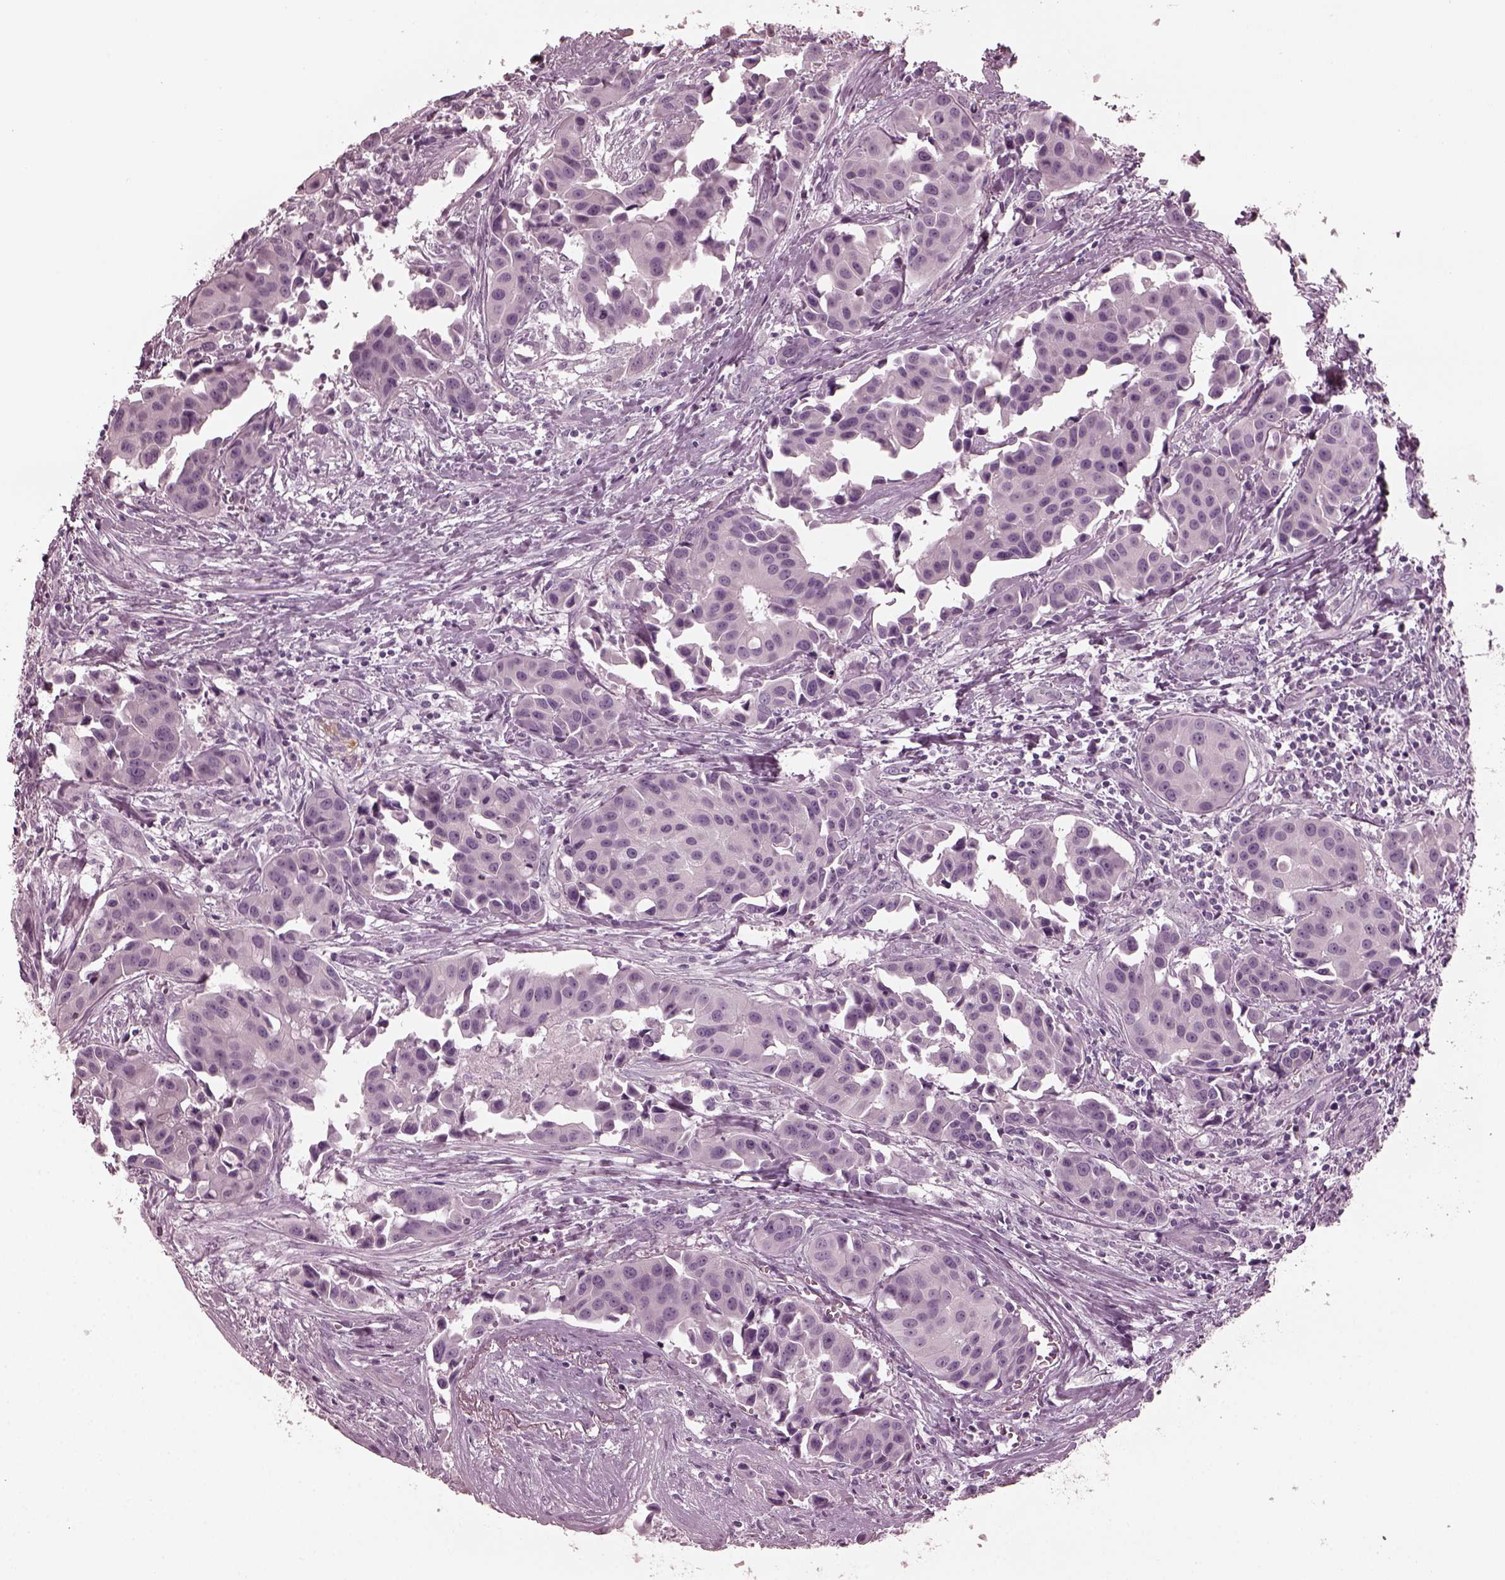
{"staining": {"intensity": "negative", "quantity": "none", "location": "none"}, "tissue": "head and neck cancer", "cell_type": "Tumor cells", "image_type": "cancer", "snomed": [{"axis": "morphology", "description": "Adenocarcinoma, NOS"}, {"axis": "topography", "description": "Head-Neck"}], "caption": "Adenocarcinoma (head and neck) was stained to show a protein in brown. There is no significant staining in tumor cells.", "gene": "GRM6", "patient": {"sex": "male", "age": 76}}